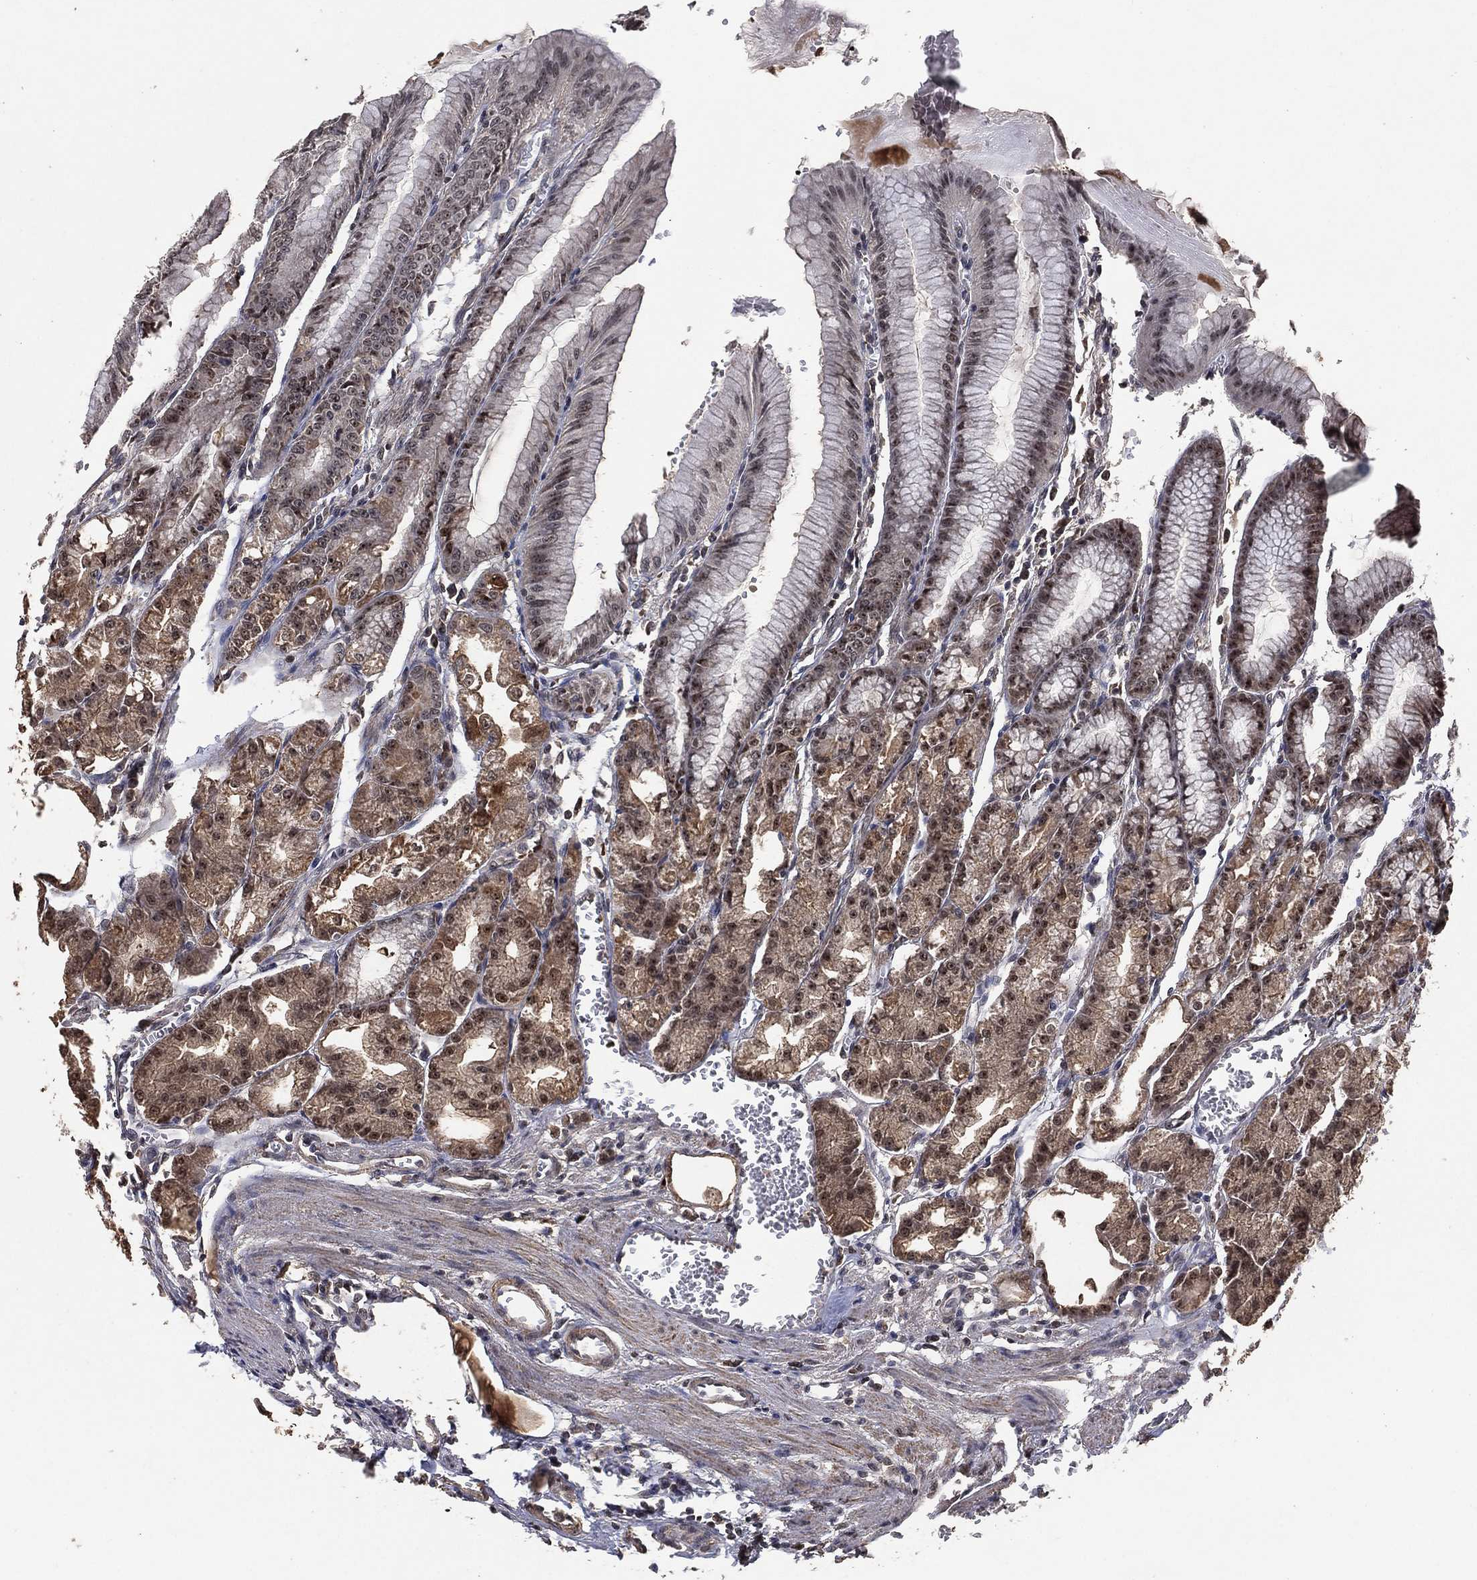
{"staining": {"intensity": "moderate", "quantity": "<25%", "location": "cytoplasmic/membranous"}, "tissue": "stomach", "cell_type": "Glandular cells", "image_type": "normal", "snomed": [{"axis": "morphology", "description": "Normal tissue, NOS"}, {"axis": "topography", "description": "Stomach, lower"}], "caption": "An immunohistochemistry image of normal tissue is shown. Protein staining in brown labels moderate cytoplasmic/membranous positivity in stomach within glandular cells. (IHC, brightfield microscopy, high magnification).", "gene": "NELFCD", "patient": {"sex": "male", "age": 71}}